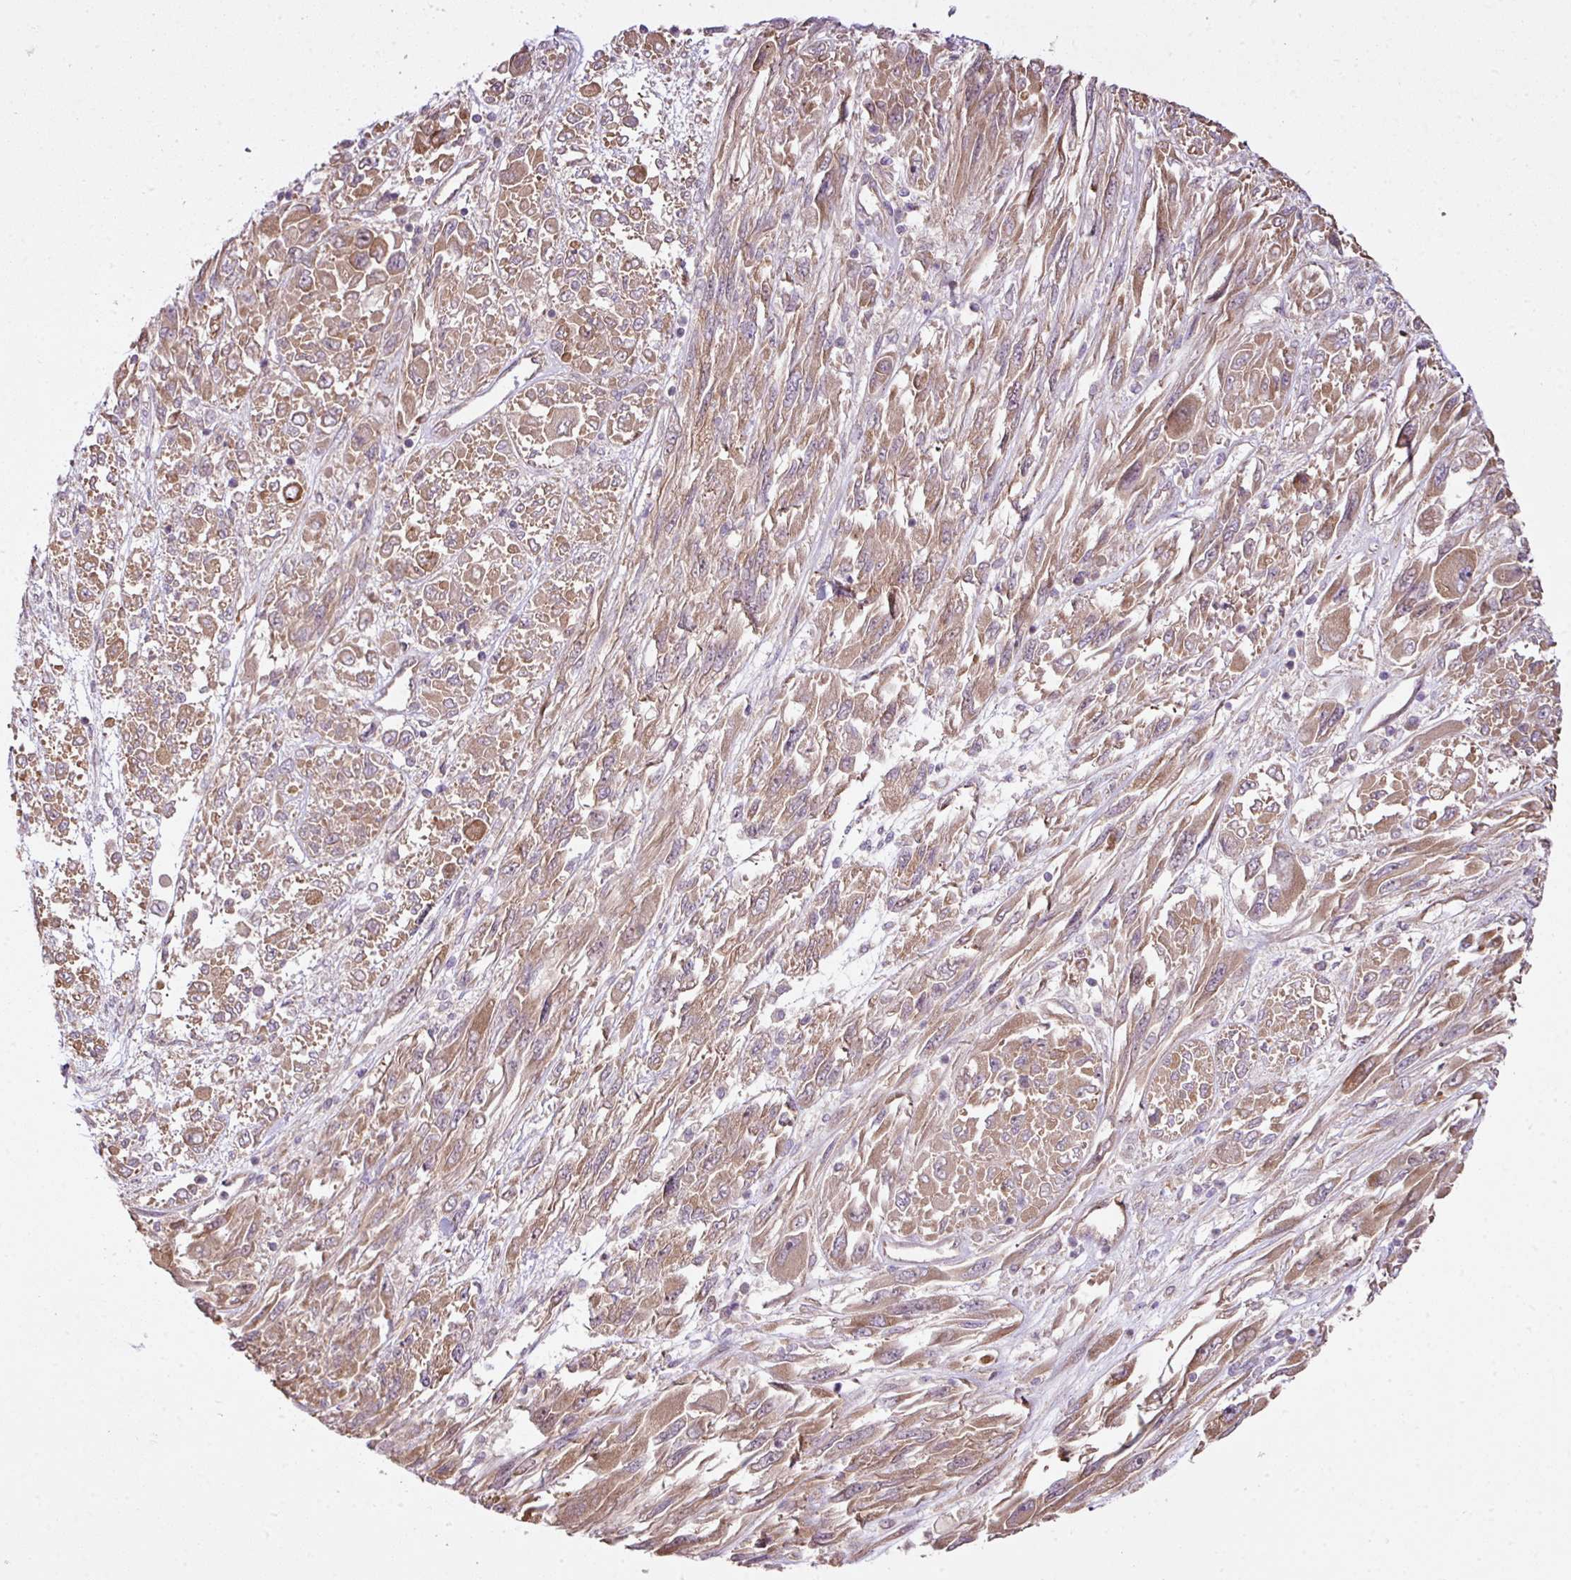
{"staining": {"intensity": "moderate", "quantity": ">75%", "location": "cytoplasmic/membranous"}, "tissue": "melanoma", "cell_type": "Tumor cells", "image_type": "cancer", "snomed": [{"axis": "morphology", "description": "Malignant melanoma, NOS"}, {"axis": "topography", "description": "Skin"}], "caption": "A histopathology image of malignant melanoma stained for a protein exhibits moderate cytoplasmic/membranous brown staining in tumor cells.", "gene": "COX18", "patient": {"sex": "female", "age": 91}}